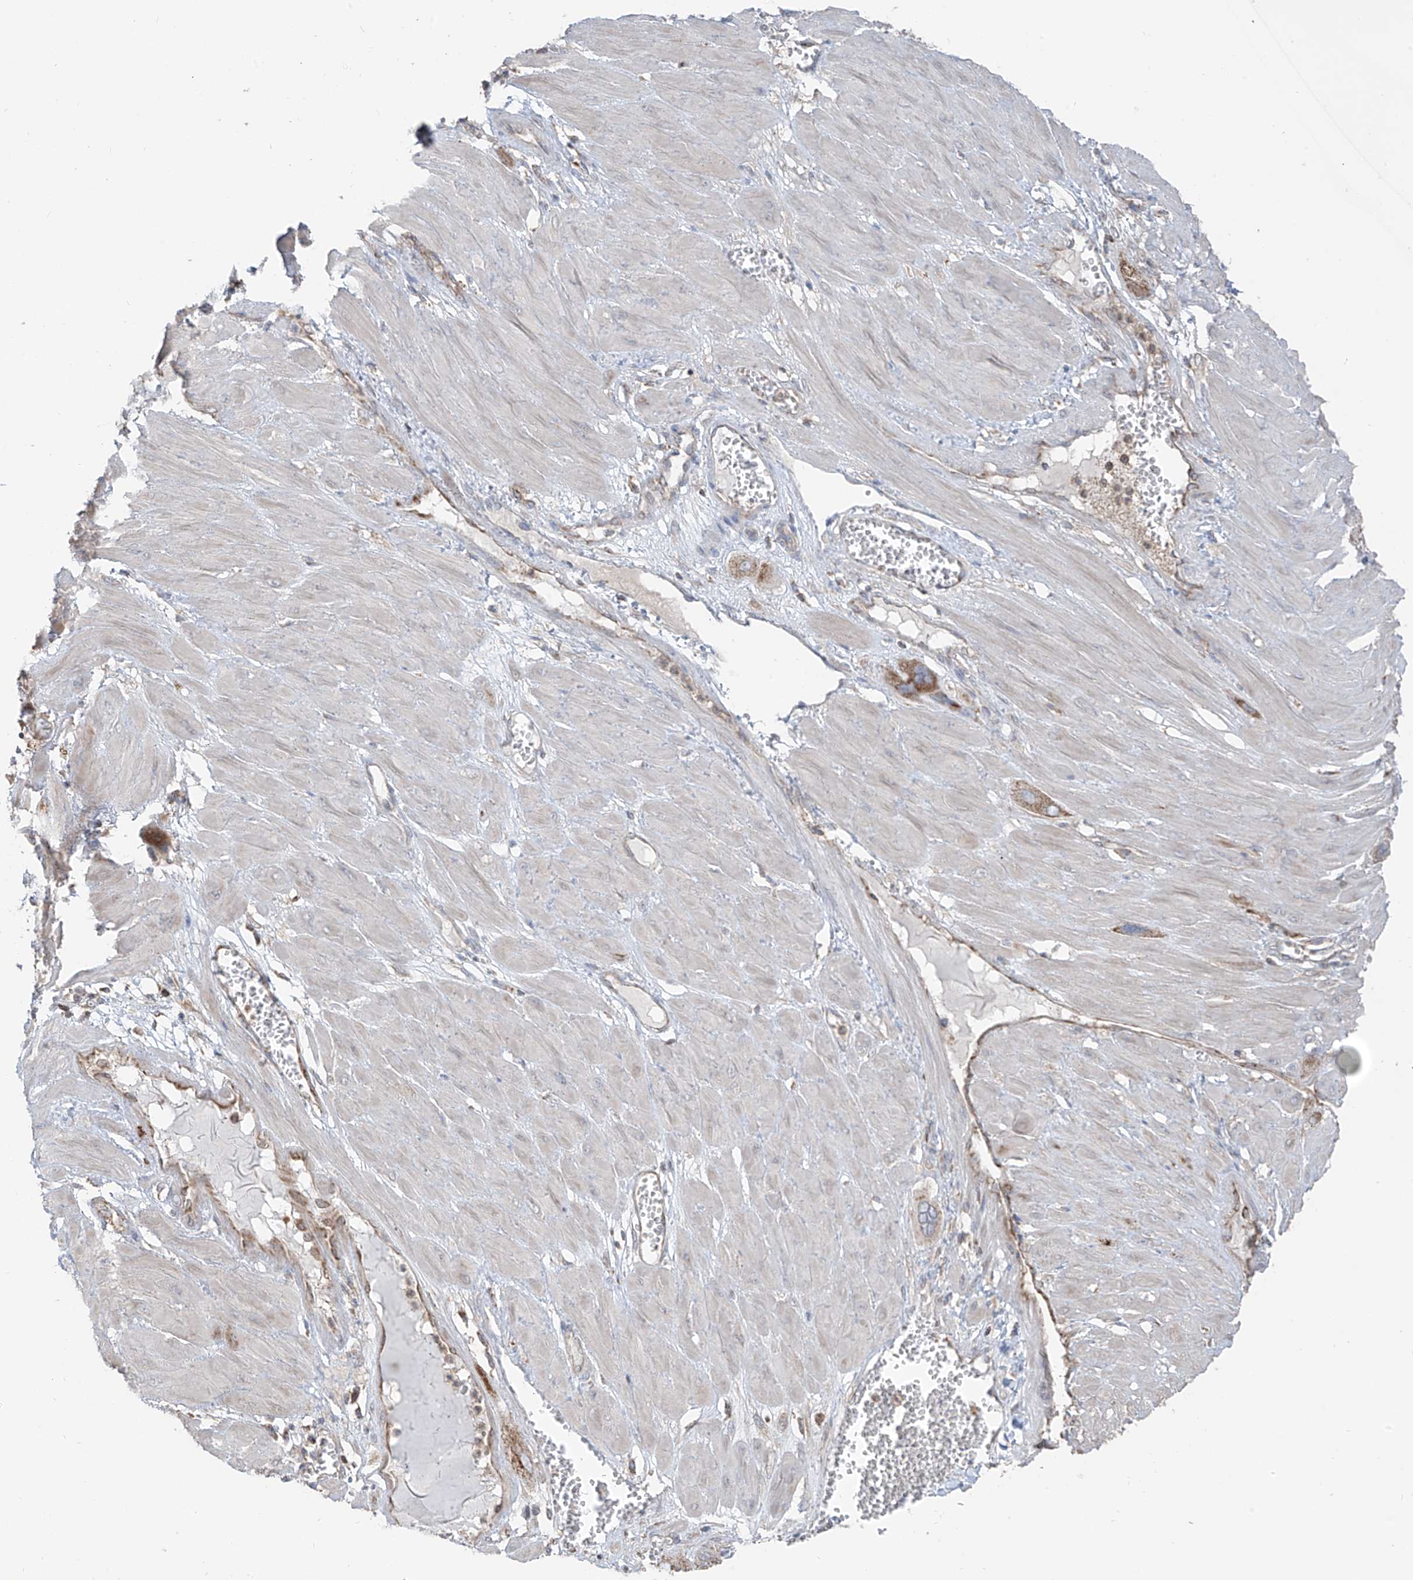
{"staining": {"intensity": "moderate", "quantity": "25%-75%", "location": "cytoplasmic/membranous"}, "tissue": "cervical cancer", "cell_type": "Tumor cells", "image_type": "cancer", "snomed": [{"axis": "morphology", "description": "Squamous cell carcinoma, NOS"}, {"axis": "topography", "description": "Cervix"}], "caption": "Tumor cells exhibit medium levels of moderate cytoplasmic/membranous staining in approximately 25%-75% of cells in human cervical cancer (squamous cell carcinoma). (brown staining indicates protein expression, while blue staining denotes nuclei).", "gene": "ETHE1", "patient": {"sex": "female", "age": 34}}